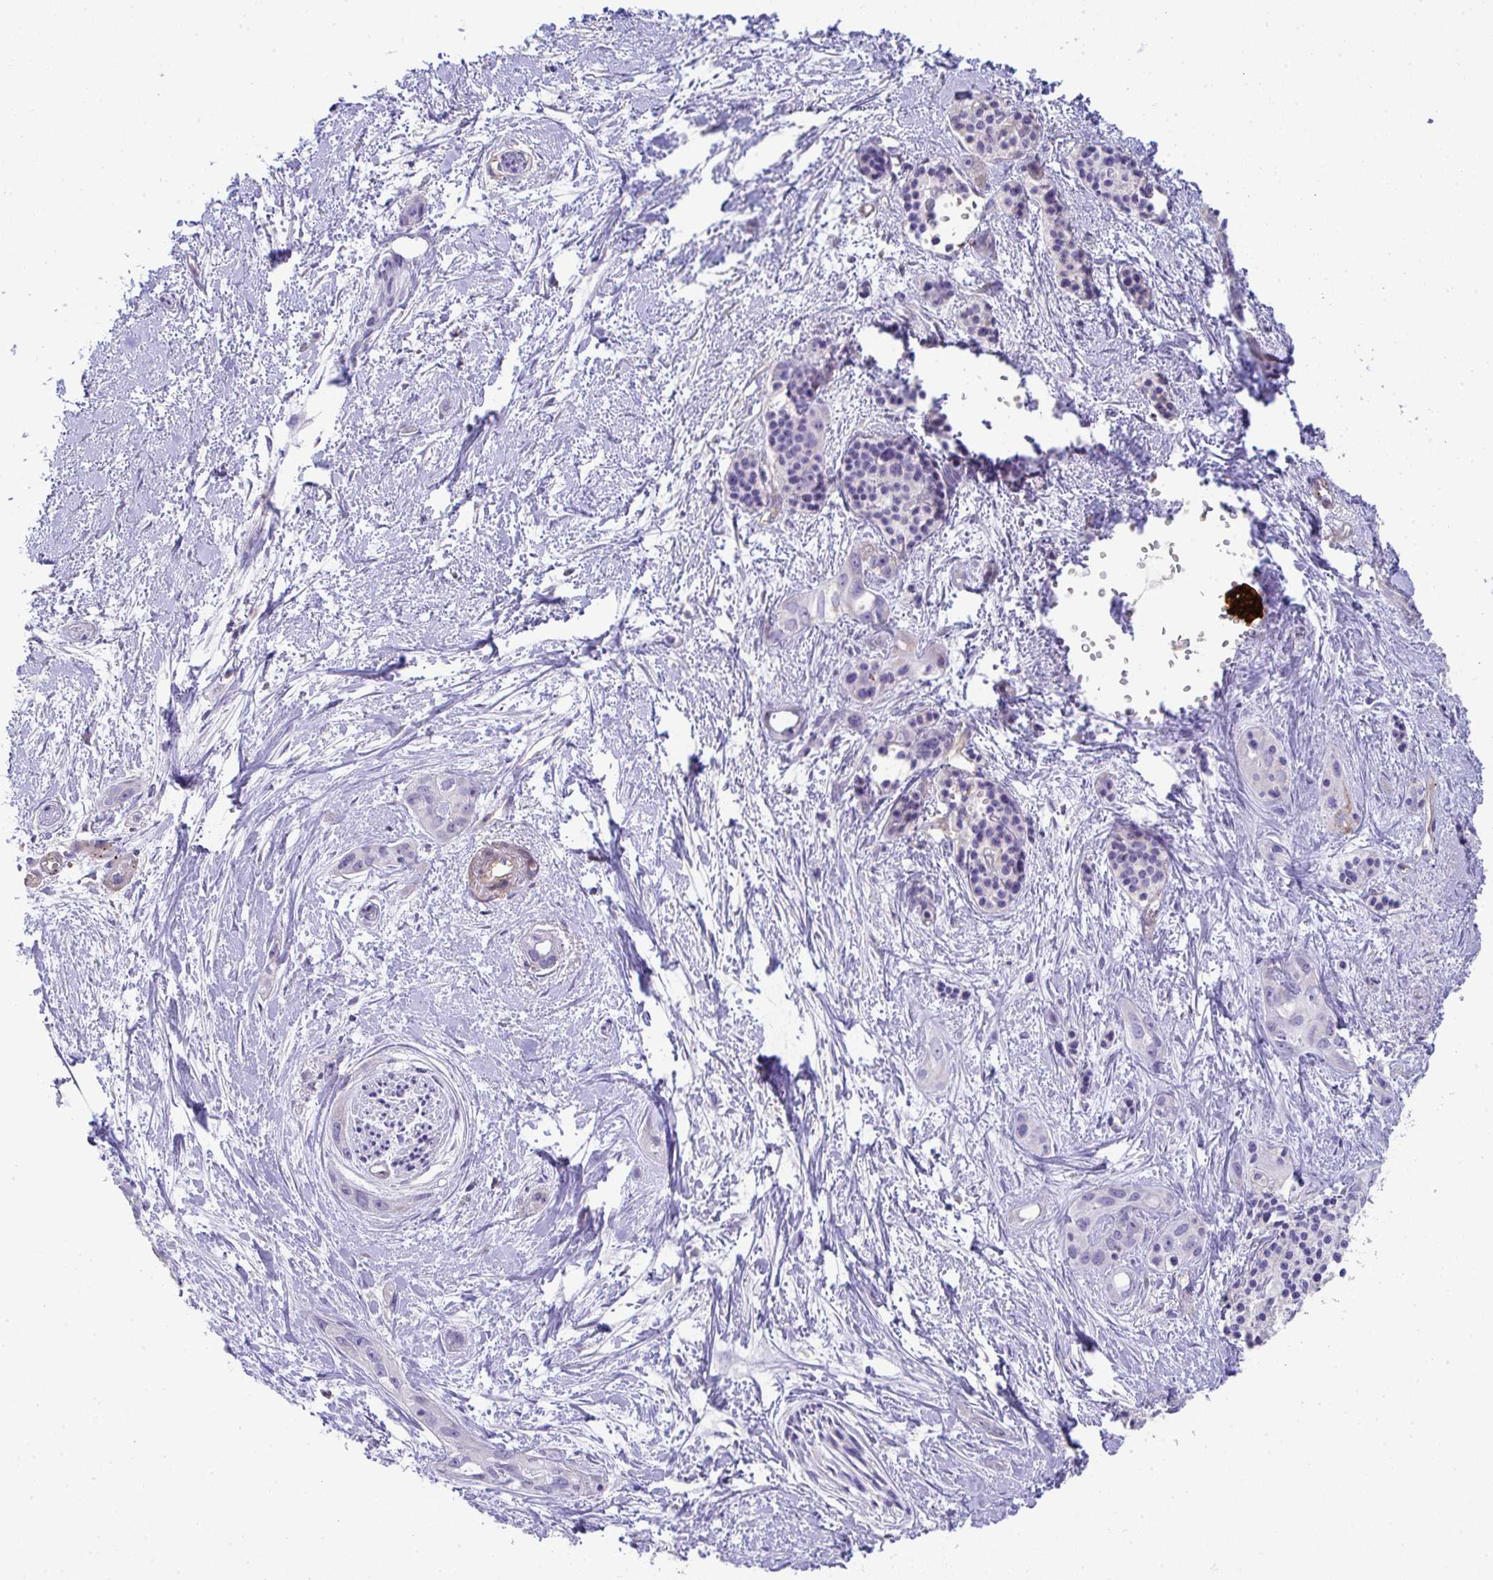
{"staining": {"intensity": "negative", "quantity": "none", "location": "none"}, "tissue": "pancreatic cancer", "cell_type": "Tumor cells", "image_type": "cancer", "snomed": [{"axis": "morphology", "description": "Adenocarcinoma, NOS"}, {"axis": "topography", "description": "Pancreas"}], "caption": "A micrograph of human pancreatic cancer (adenocarcinoma) is negative for staining in tumor cells. The staining is performed using DAB (3,3'-diaminobenzidine) brown chromogen with nuclei counter-stained in using hematoxylin.", "gene": "TNFAIP8", "patient": {"sex": "female", "age": 50}}